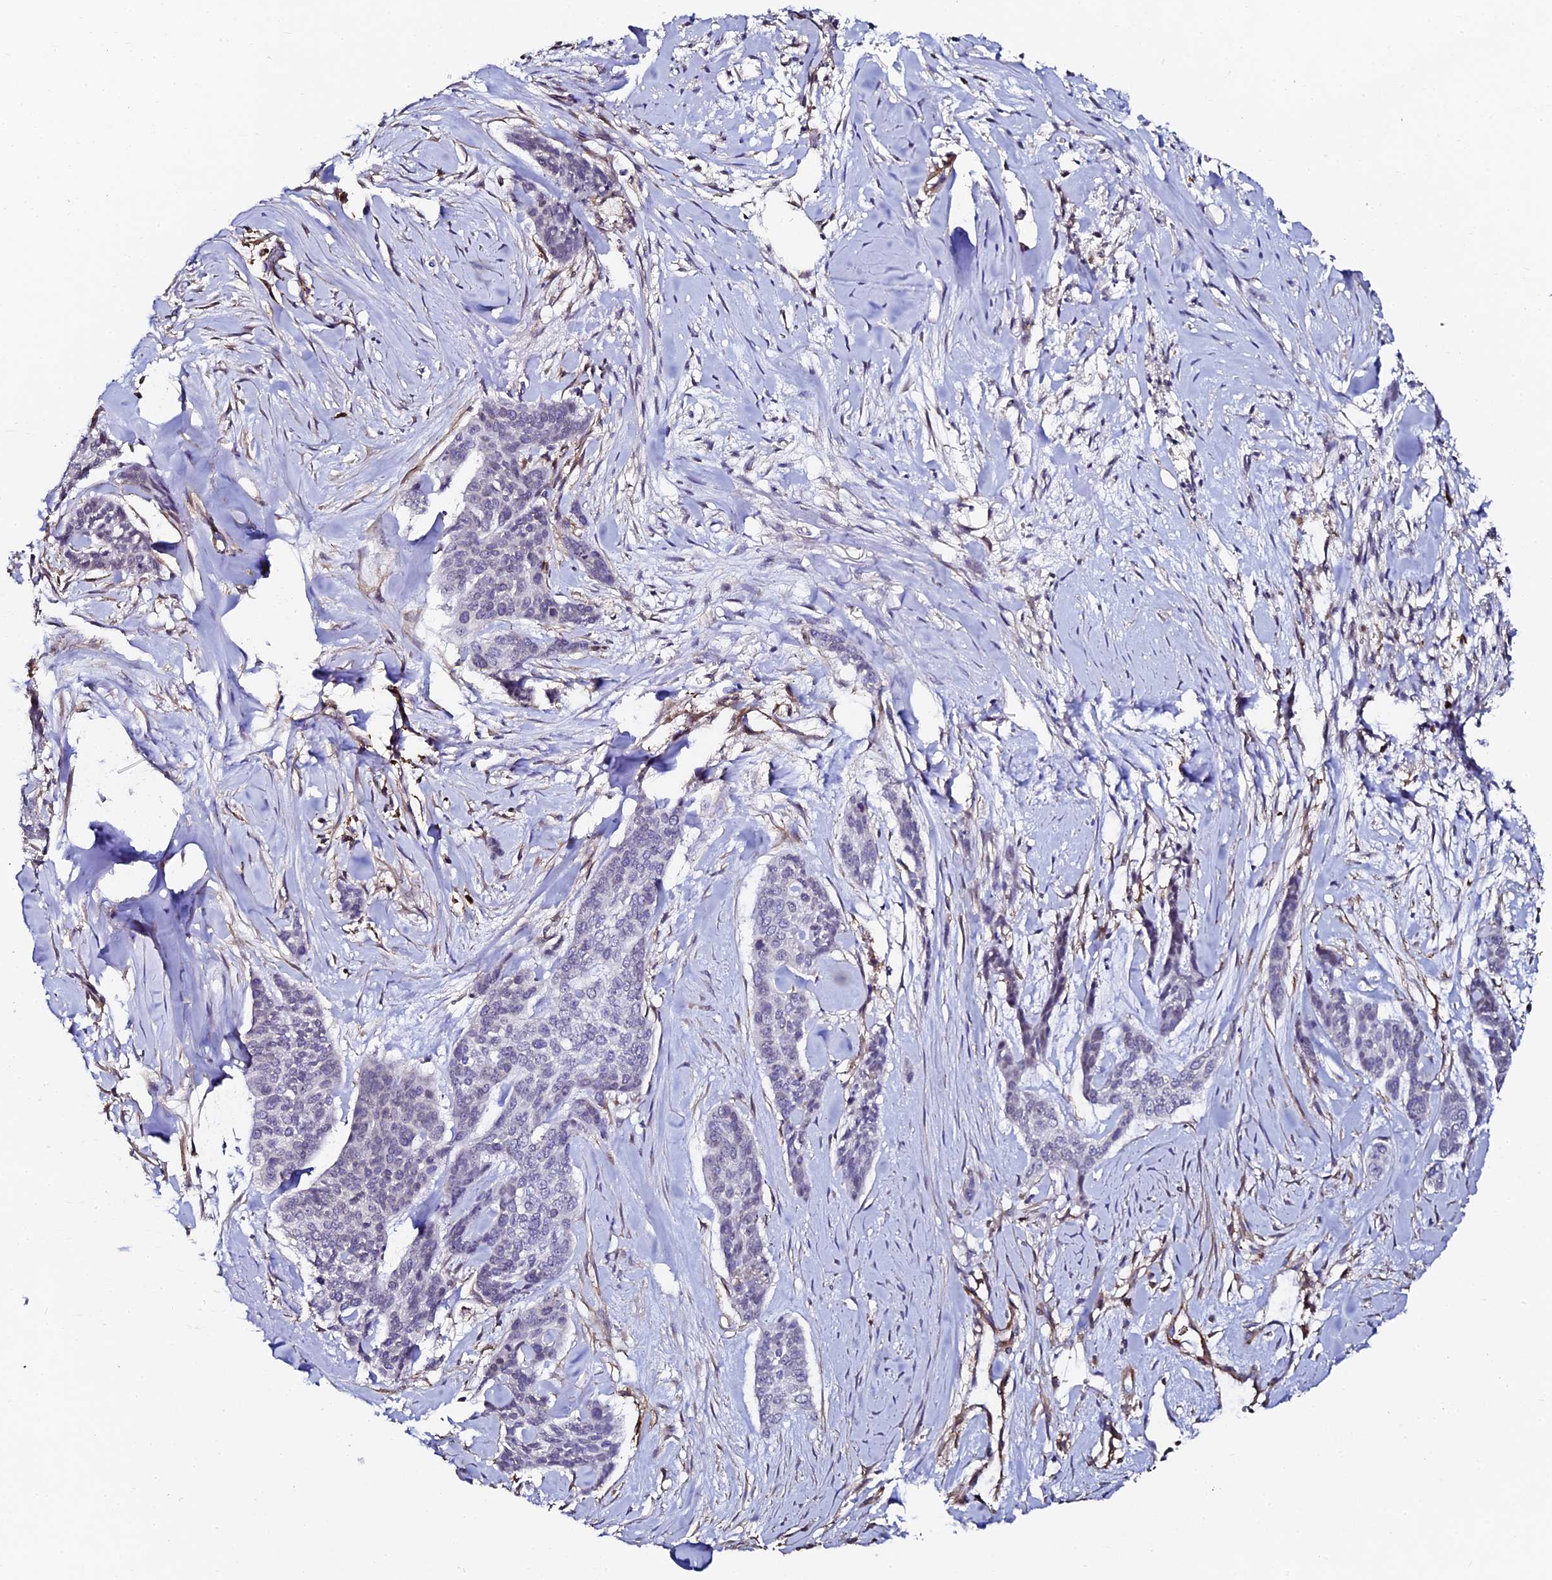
{"staining": {"intensity": "negative", "quantity": "none", "location": "none"}, "tissue": "skin cancer", "cell_type": "Tumor cells", "image_type": "cancer", "snomed": [{"axis": "morphology", "description": "Basal cell carcinoma"}, {"axis": "topography", "description": "Skin"}], "caption": "High magnification brightfield microscopy of skin cancer (basal cell carcinoma) stained with DAB (brown) and counterstained with hematoxylin (blue): tumor cells show no significant staining.", "gene": "AAAS", "patient": {"sex": "female", "age": 64}}